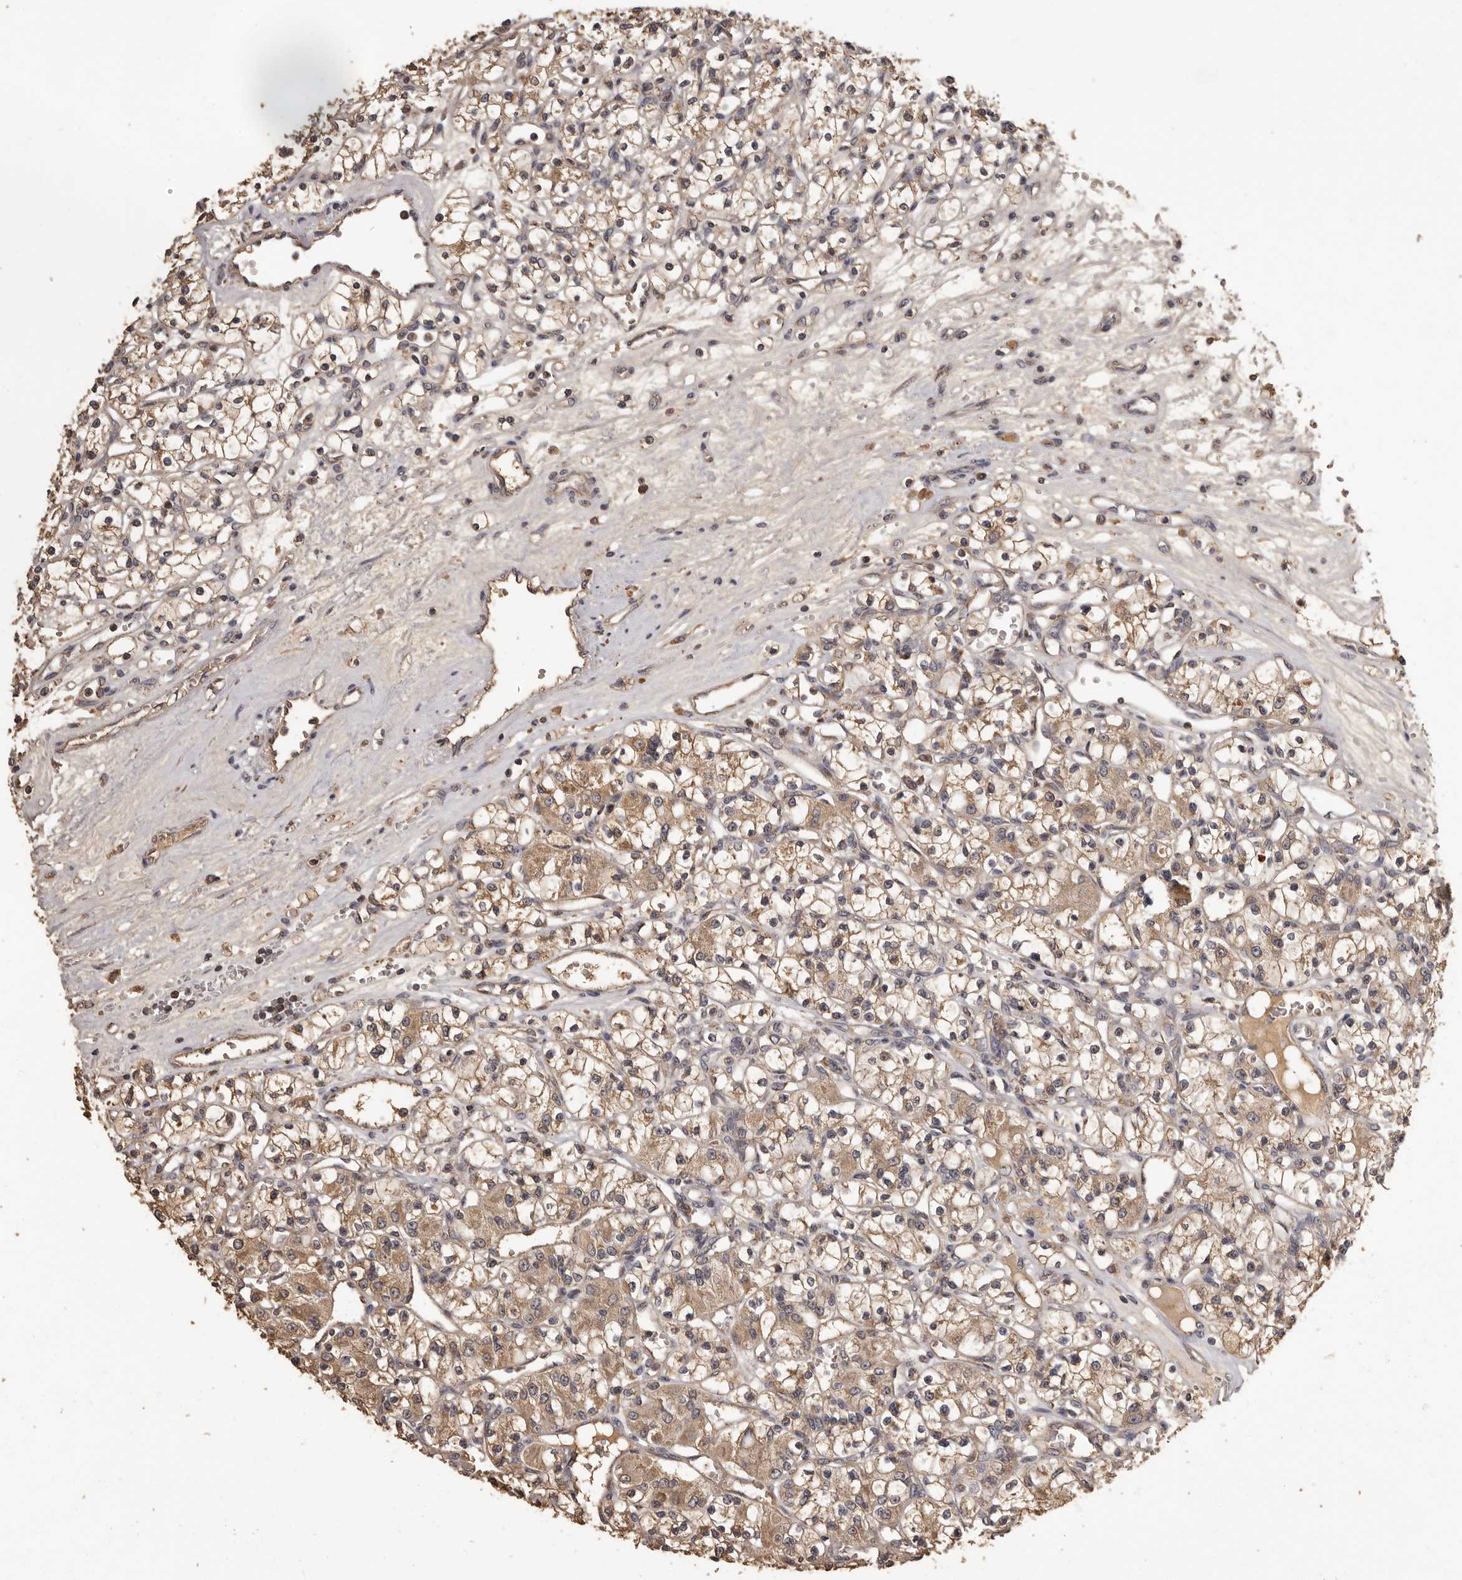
{"staining": {"intensity": "moderate", "quantity": ">75%", "location": "cytoplasmic/membranous"}, "tissue": "renal cancer", "cell_type": "Tumor cells", "image_type": "cancer", "snomed": [{"axis": "morphology", "description": "Adenocarcinoma, NOS"}, {"axis": "topography", "description": "Kidney"}], "caption": "Protein analysis of renal adenocarcinoma tissue exhibits moderate cytoplasmic/membranous positivity in about >75% of tumor cells.", "gene": "MGAT5", "patient": {"sex": "female", "age": 59}}